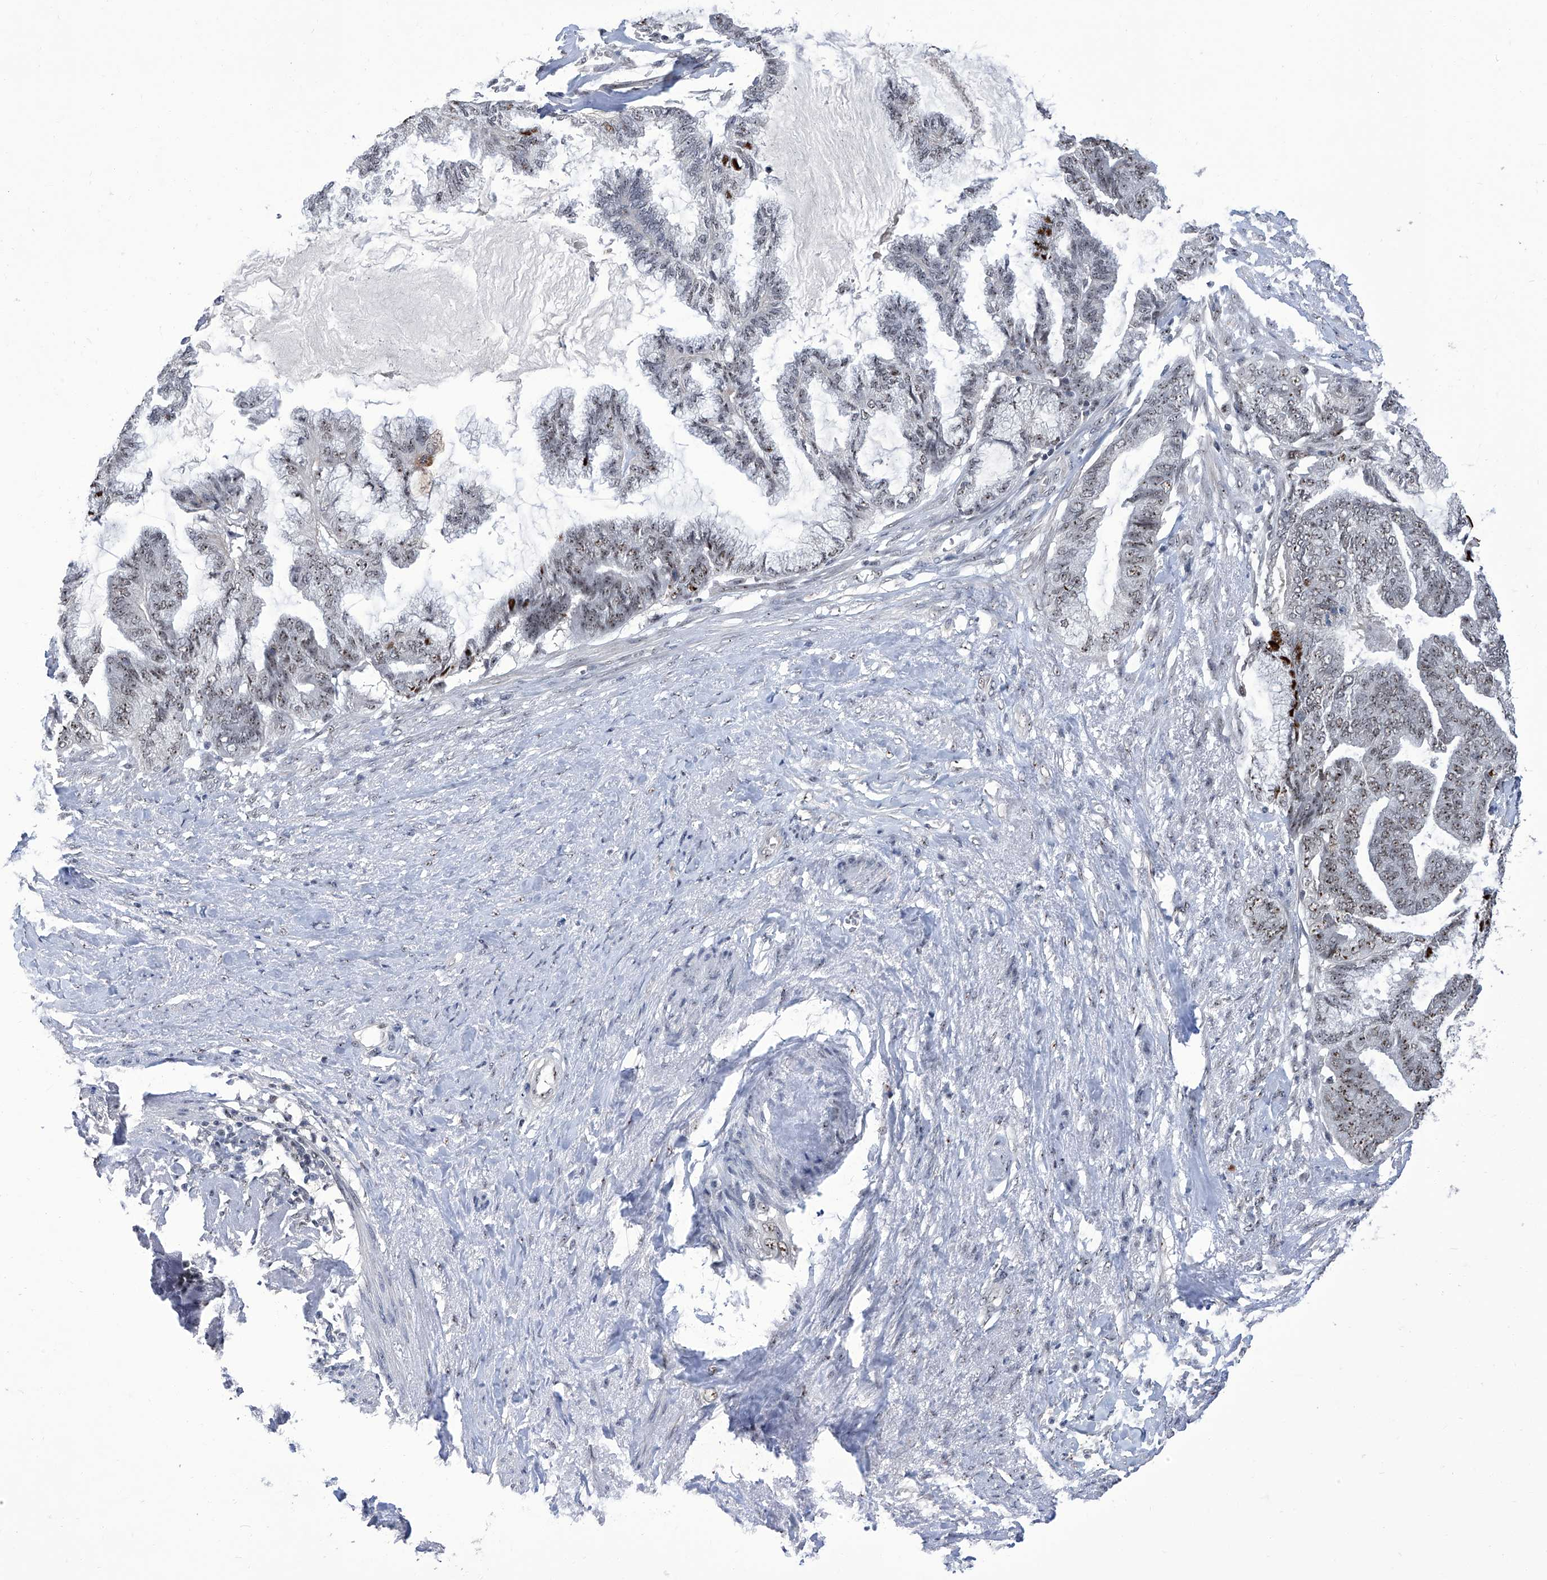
{"staining": {"intensity": "weak", "quantity": "<25%", "location": "nuclear"}, "tissue": "endometrial cancer", "cell_type": "Tumor cells", "image_type": "cancer", "snomed": [{"axis": "morphology", "description": "Adenocarcinoma, NOS"}, {"axis": "topography", "description": "Endometrium"}], "caption": "Immunohistochemistry histopathology image of neoplastic tissue: endometrial cancer stained with DAB (3,3'-diaminobenzidine) reveals no significant protein positivity in tumor cells.", "gene": "CMTR1", "patient": {"sex": "female", "age": 86}}